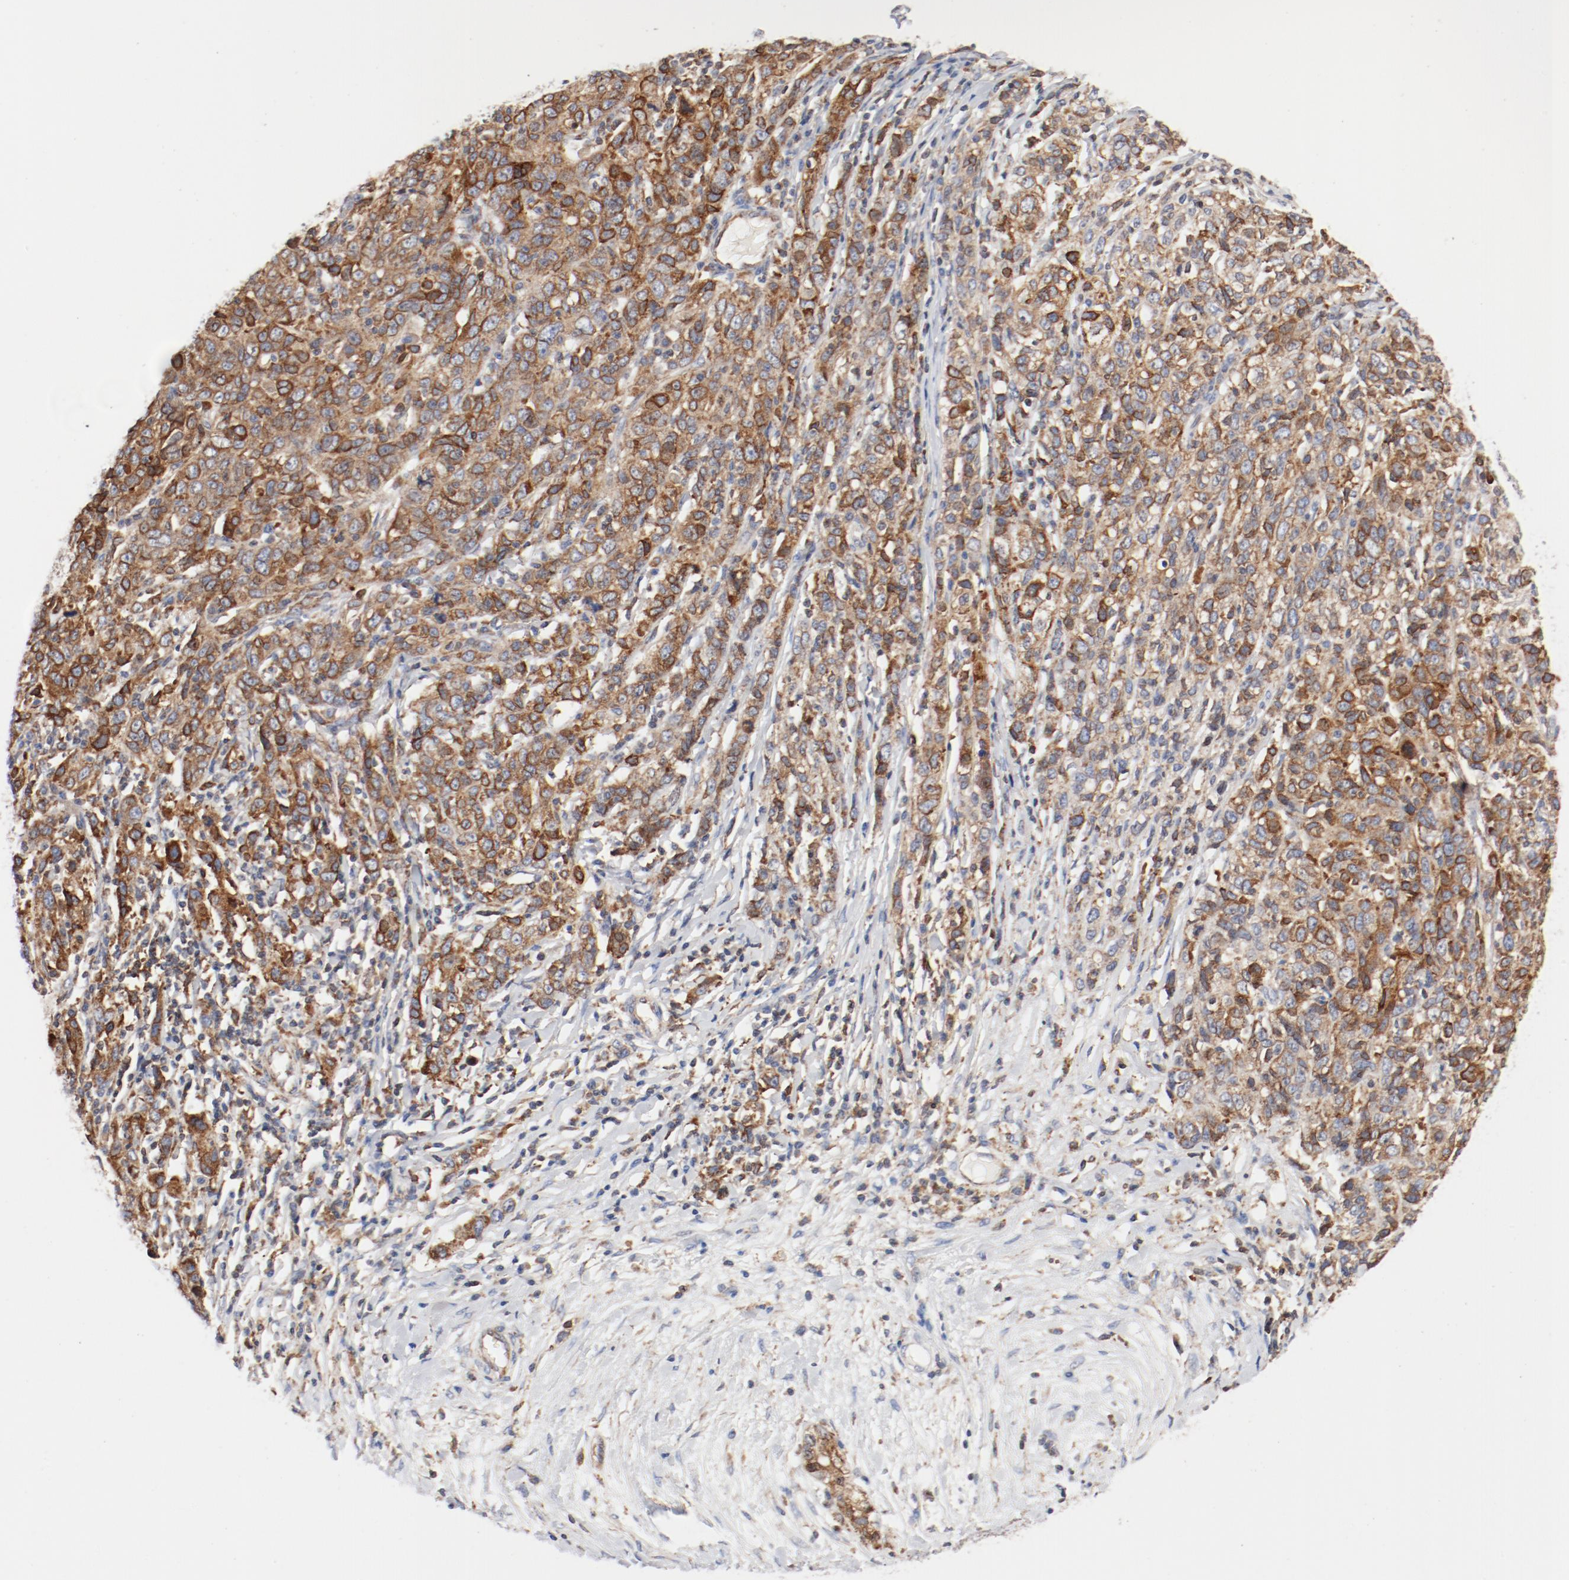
{"staining": {"intensity": "moderate", "quantity": ">75%", "location": "cytoplasmic/membranous"}, "tissue": "ovarian cancer", "cell_type": "Tumor cells", "image_type": "cancer", "snomed": [{"axis": "morphology", "description": "Cystadenocarcinoma, serous, NOS"}, {"axis": "topography", "description": "Ovary"}], "caption": "Human ovarian serous cystadenocarcinoma stained with a brown dye displays moderate cytoplasmic/membranous positive staining in about >75% of tumor cells.", "gene": "PDPK1", "patient": {"sex": "female", "age": 71}}